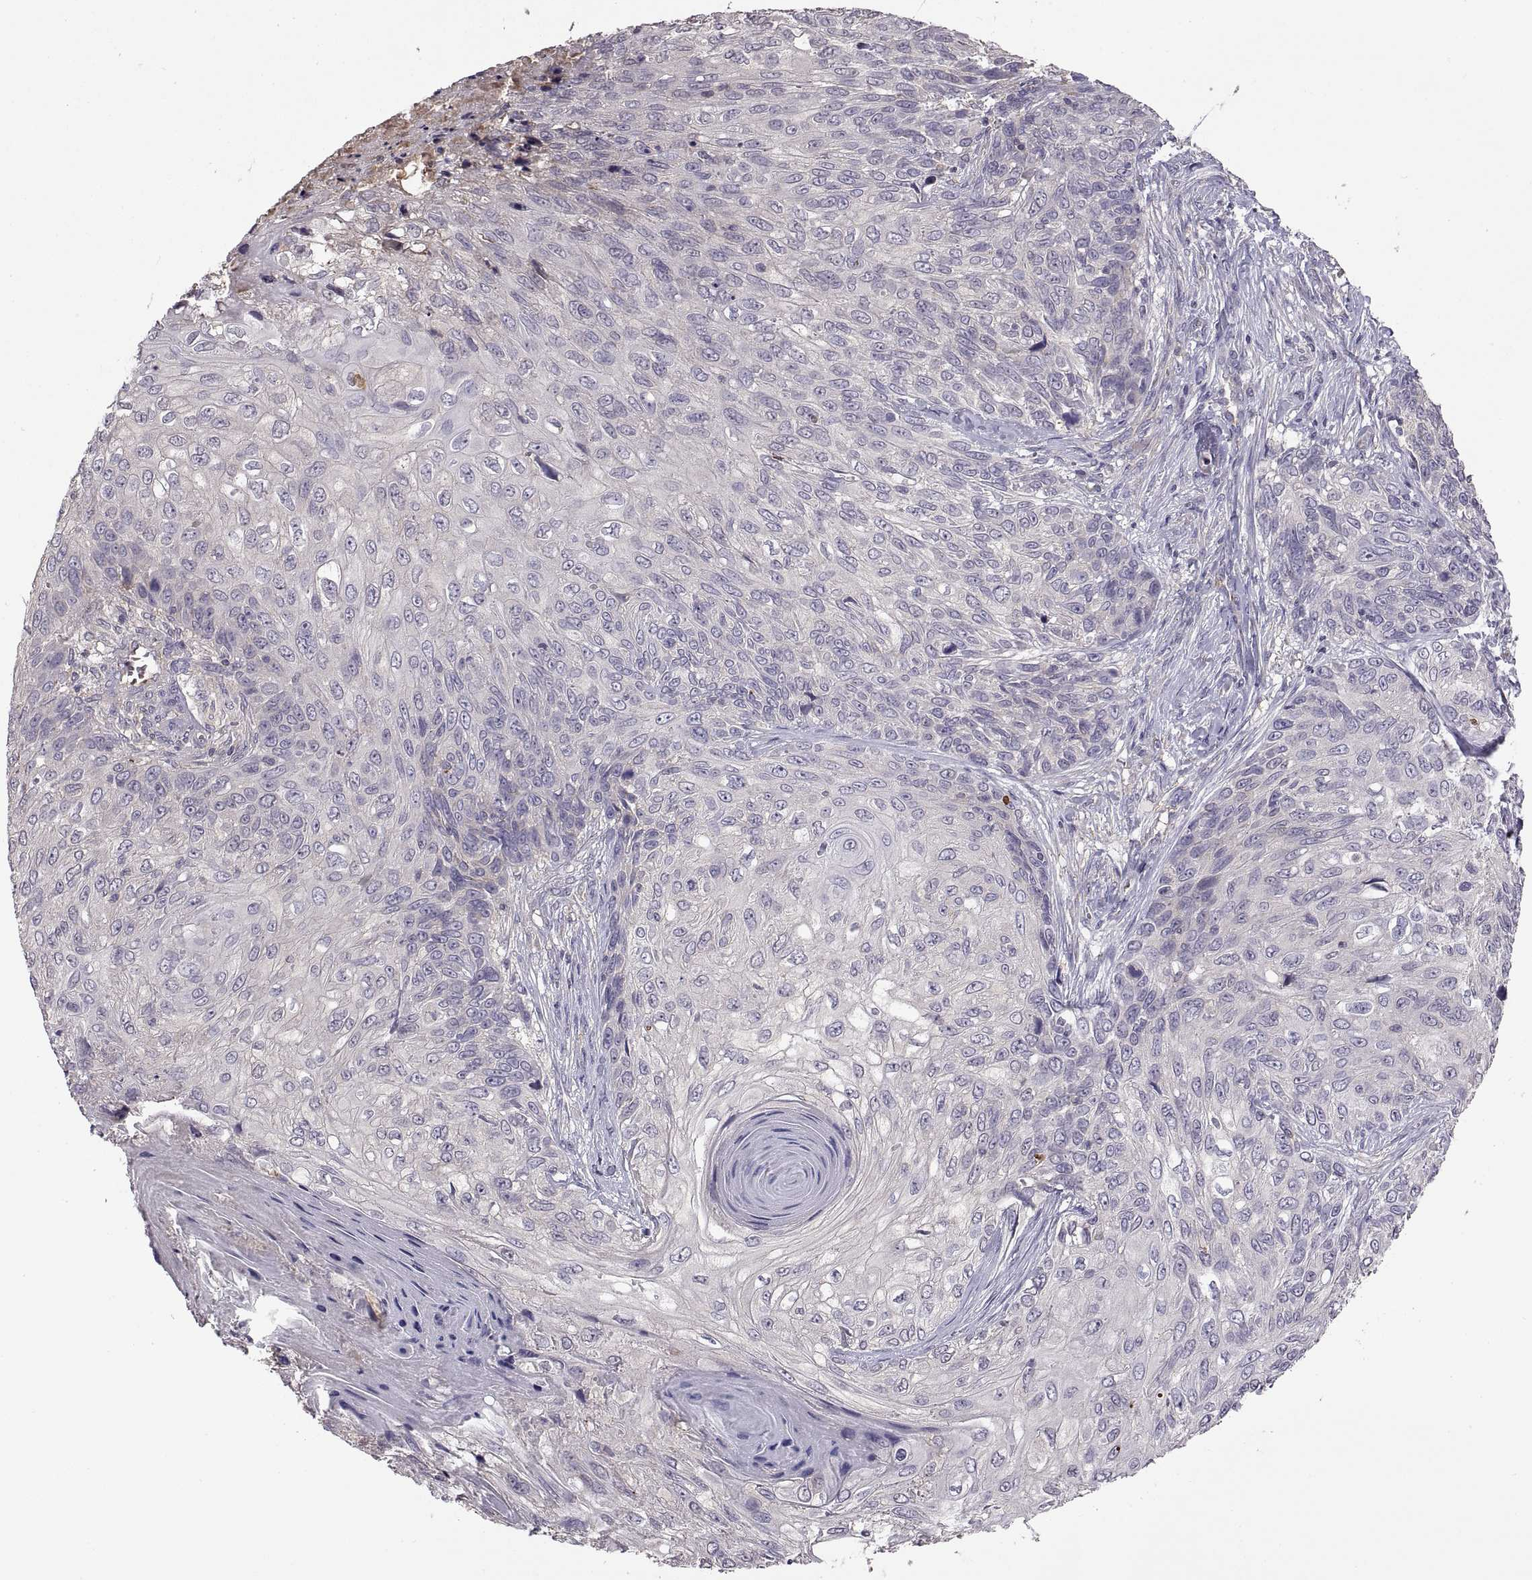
{"staining": {"intensity": "negative", "quantity": "none", "location": "none"}, "tissue": "skin cancer", "cell_type": "Tumor cells", "image_type": "cancer", "snomed": [{"axis": "morphology", "description": "Squamous cell carcinoma, NOS"}, {"axis": "topography", "description": "Skin"}], "caption": "Skin cancer (squamous cell carcinoma) was stained to show a protein in brown. There is no significant positivity in tumor cells.", "gene": "NMNAT2", "patient": {"sex": "male", "age": 92}}